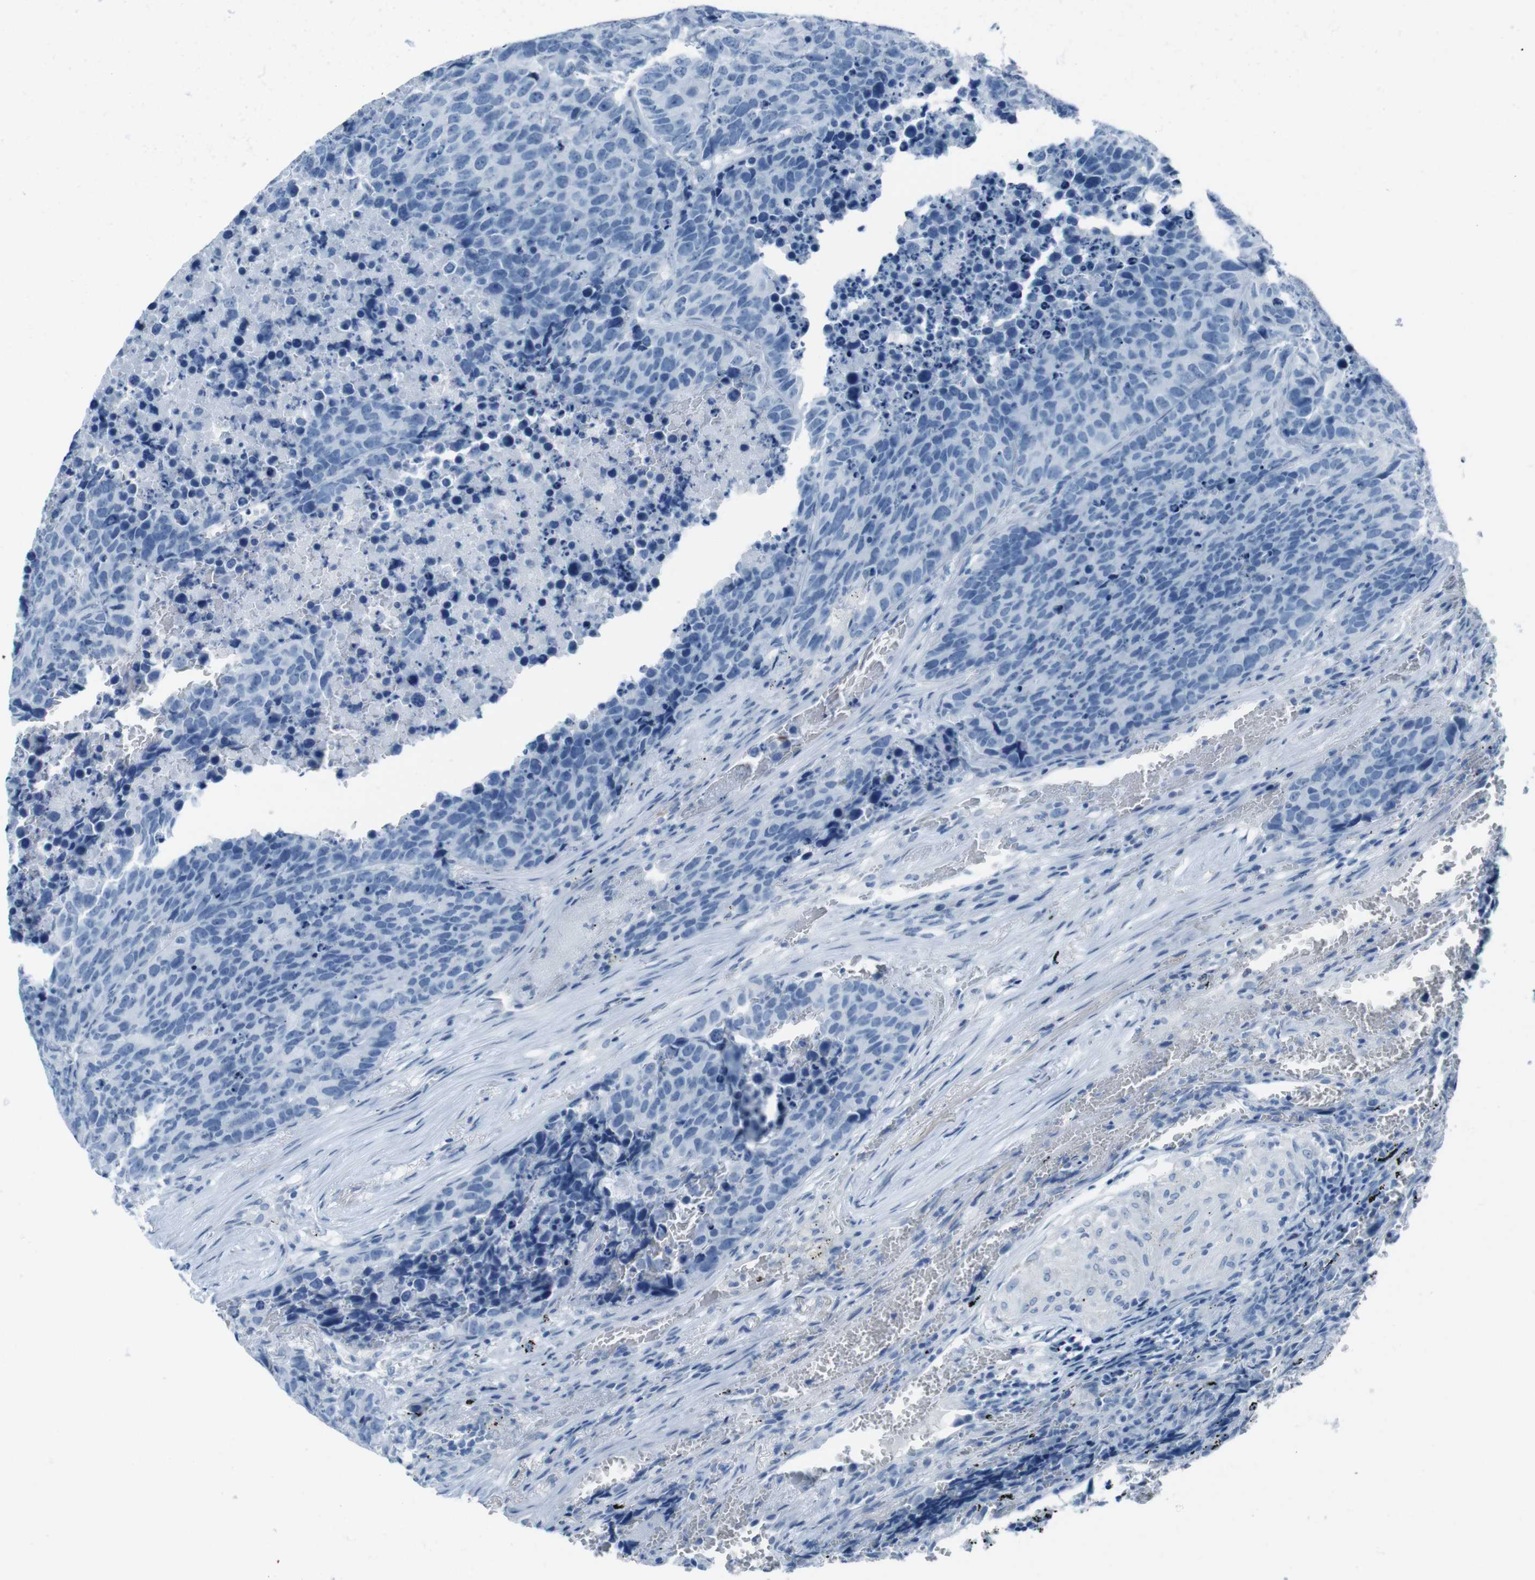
{"staining": {"intensity": "negative", "quantity": "none", "location": "none"}, "tissue": "carcinoid", "cell_type": "Tumor cells", "image_type": "cancer", "snomed": [{"axis": "morphology", "description": "Carcinoid, malignant, NOS"}, {"axis": "topography", "description": "Lung"}], "caption": "DAB immunohistochemical staining of human malignant carcinoid shows no significant expression in tumor cells. (DAB IHC with hematoxylin counter stain).", "gene": "TMEM207", "patient": {"sex": "male", "age": 60}}